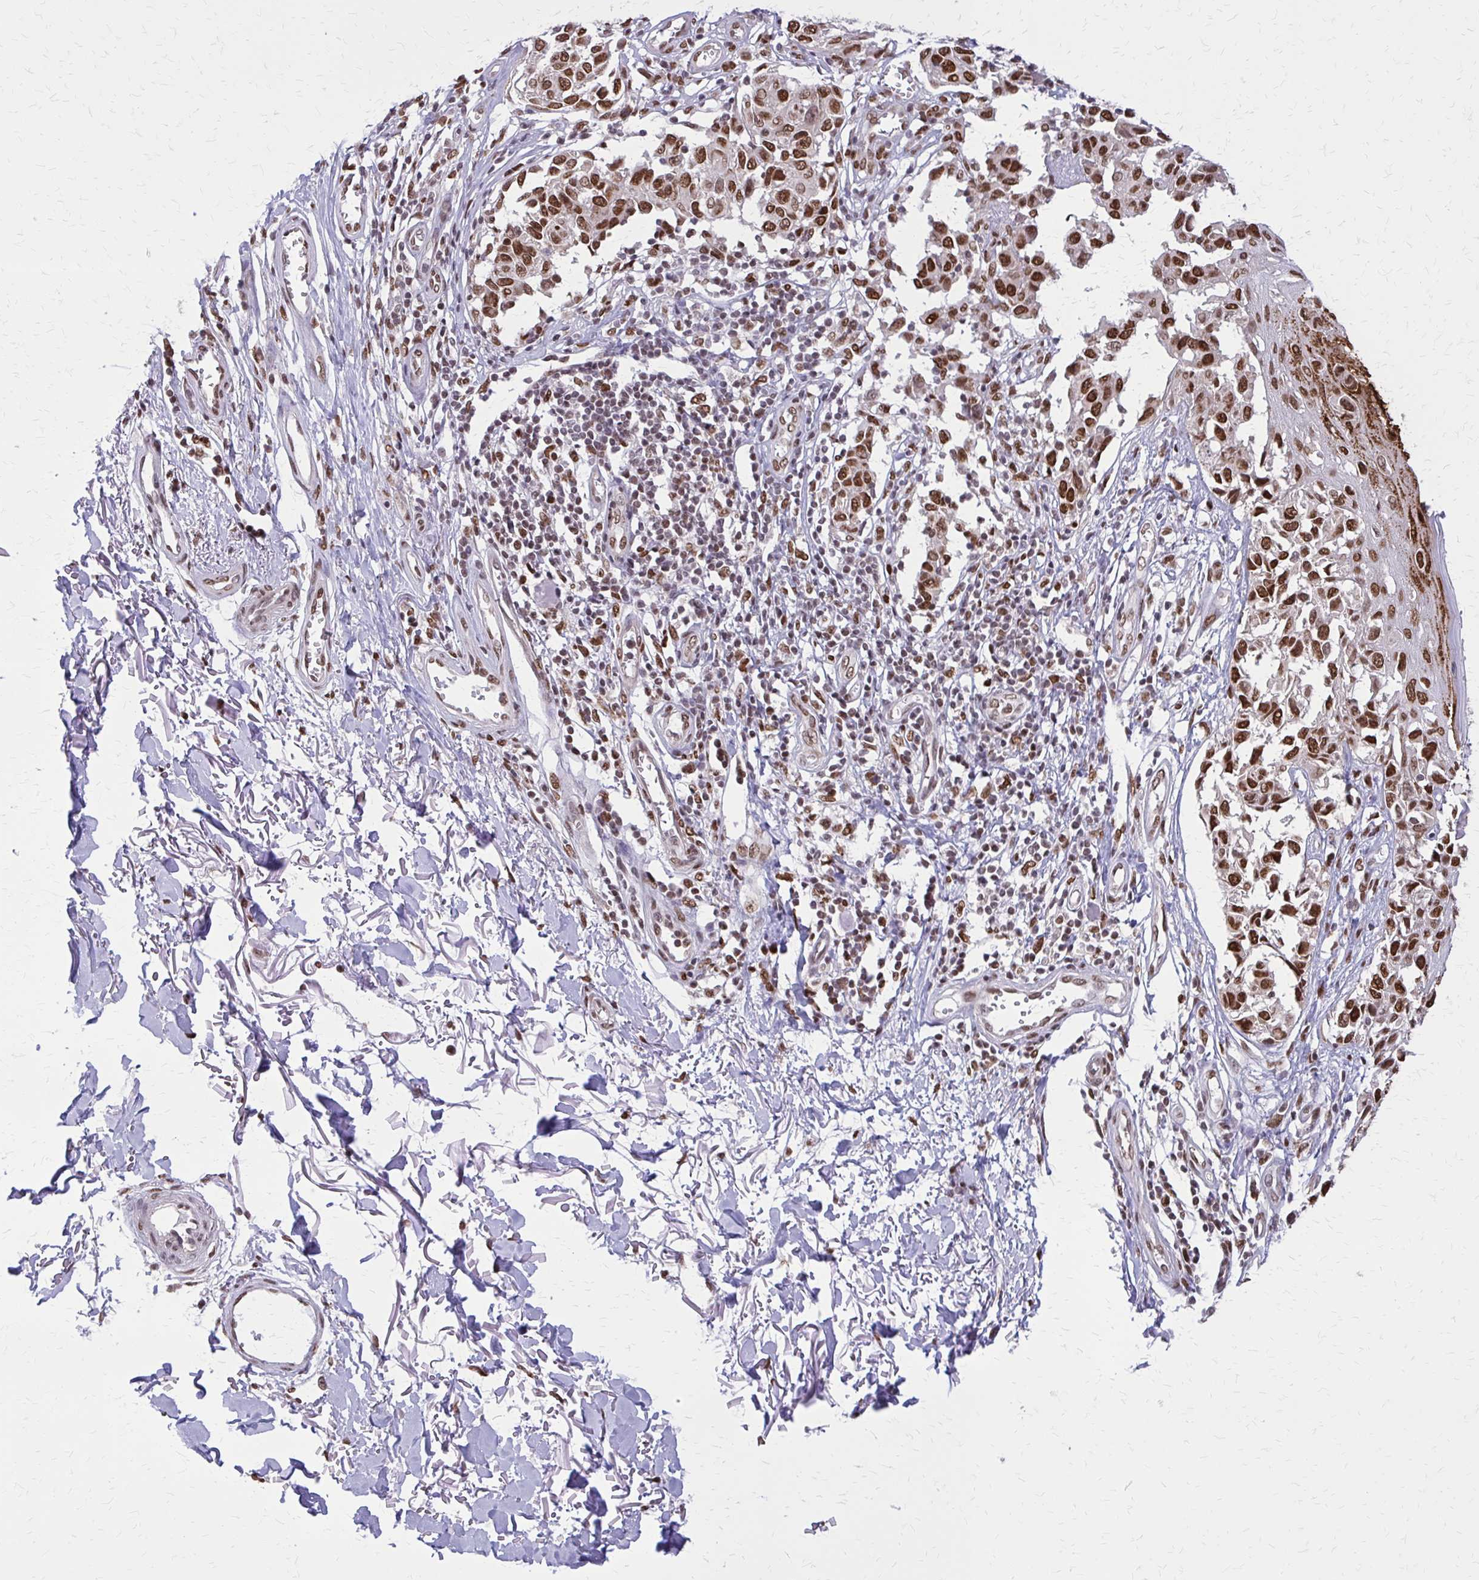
{"staining": {"intensity": "strong", "quantity": ">75%", "location": "nuclear"}, "tissue": "melanoma", "cell_type": "Tumor cells", "image_type": "cancer", "snomed": [{"axis": "morphology", "description": "Malignant melanoma, NOS"}, {"axis": "topography", "description": "Skin"}], "caption": "This photomicrograph displays melanoma stained with immunohistochemistry to label a protein in brown. The nuclear of tumor cells show strong positivity for the protein. Nuclei are counter-stained blue.", "gene": "TTF1", "patient": {"sex": "male", "age": 73}}